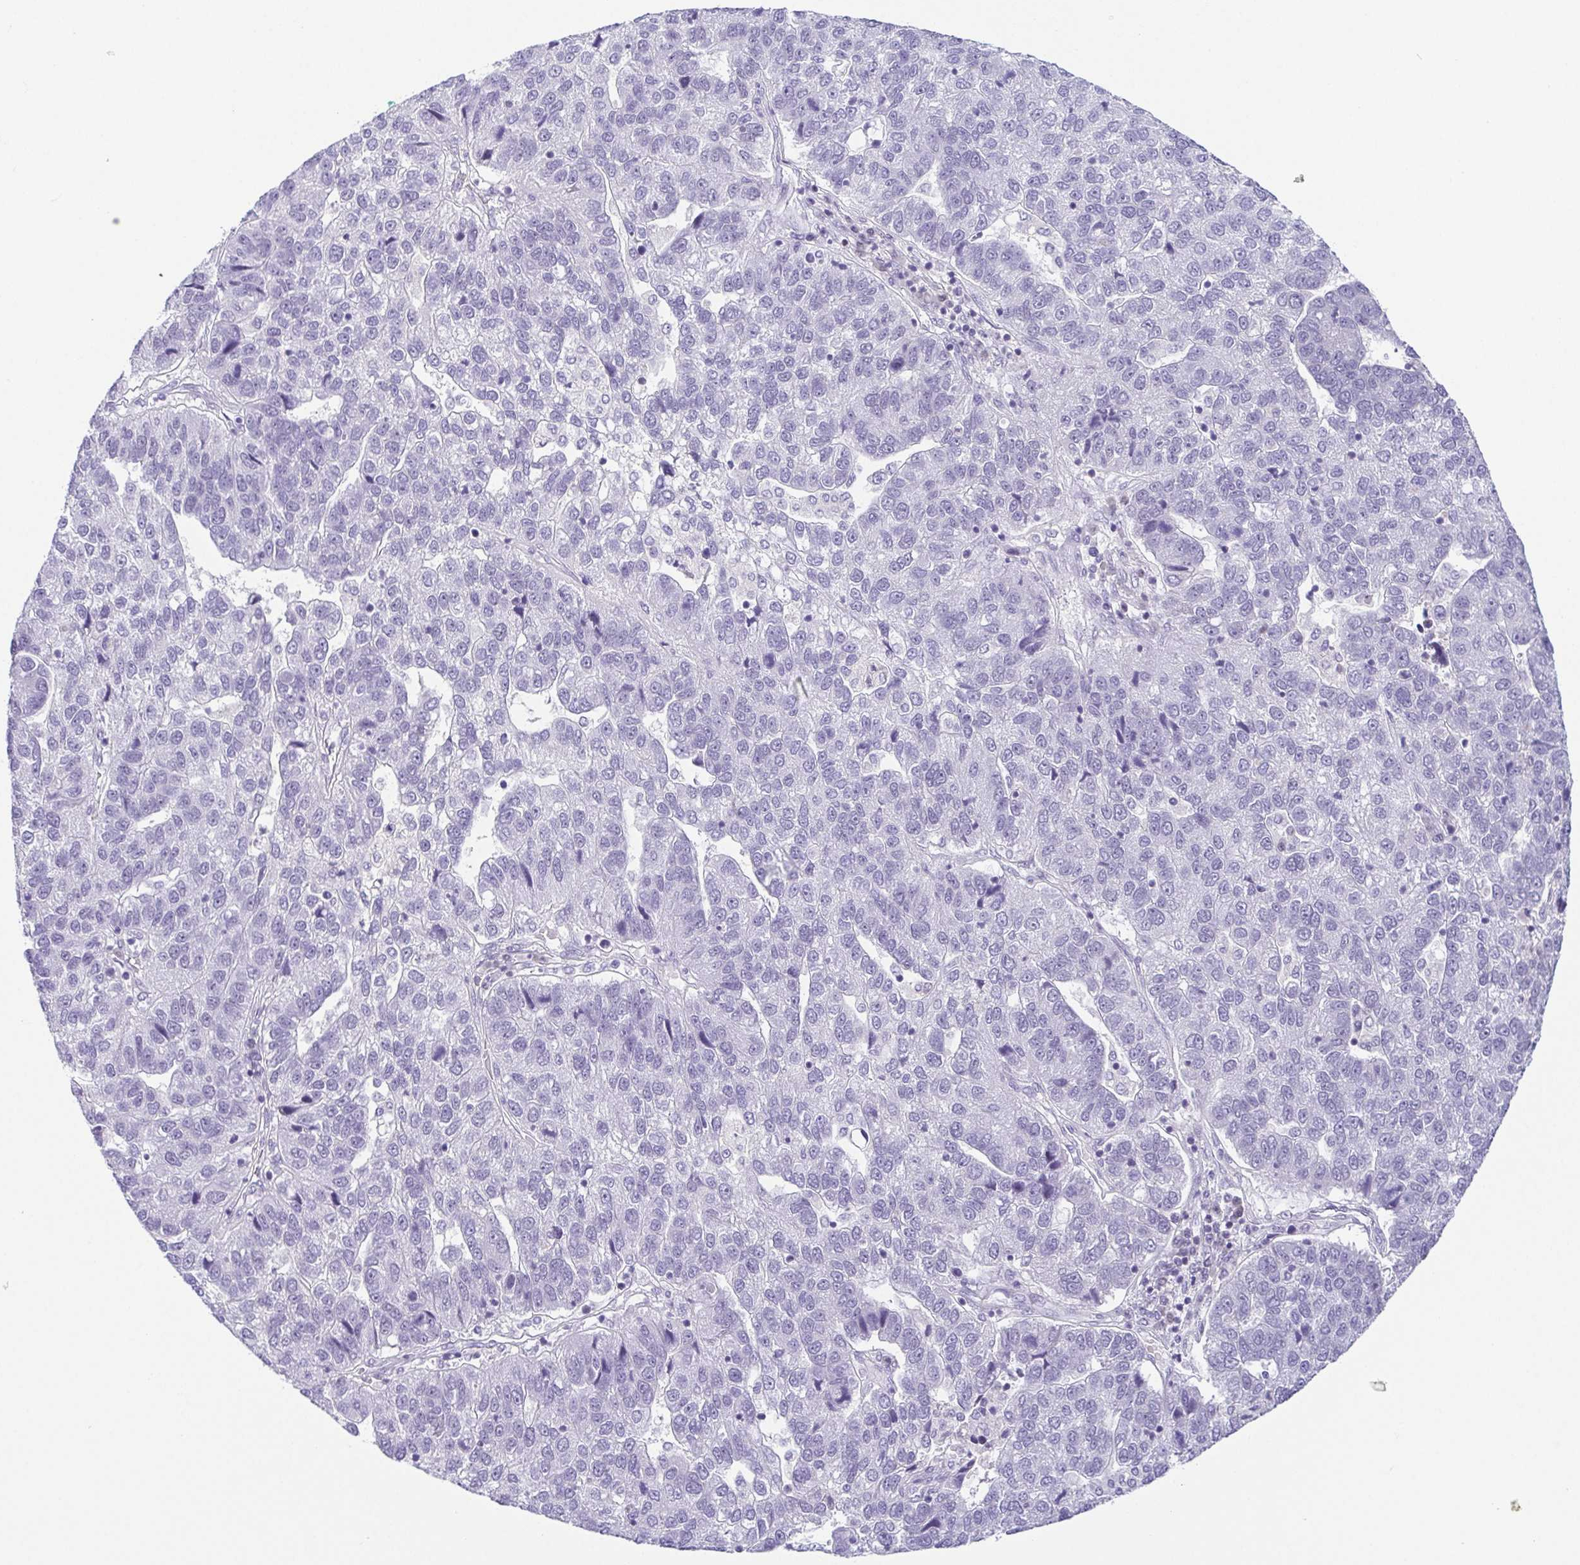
{"staining": {"intensity": "negative", "quantity": "none", "location": "none"}, "tissue": "pancreatic cancer", "cell_type": "Tumor cells", "image_type": "cancer", "snomed": [{"axis": "morphology", "description": "Adenocarcinoma, NOS"}, {"axis": "topography", "description": "Pancreas"}], "caption": "Immunohistochemical staining of adenocarcinoma (pancreatic) displays no significant staining in tumor cells.", "gene": "TCF3", "patient": {"sex": "female", "age": 61}}